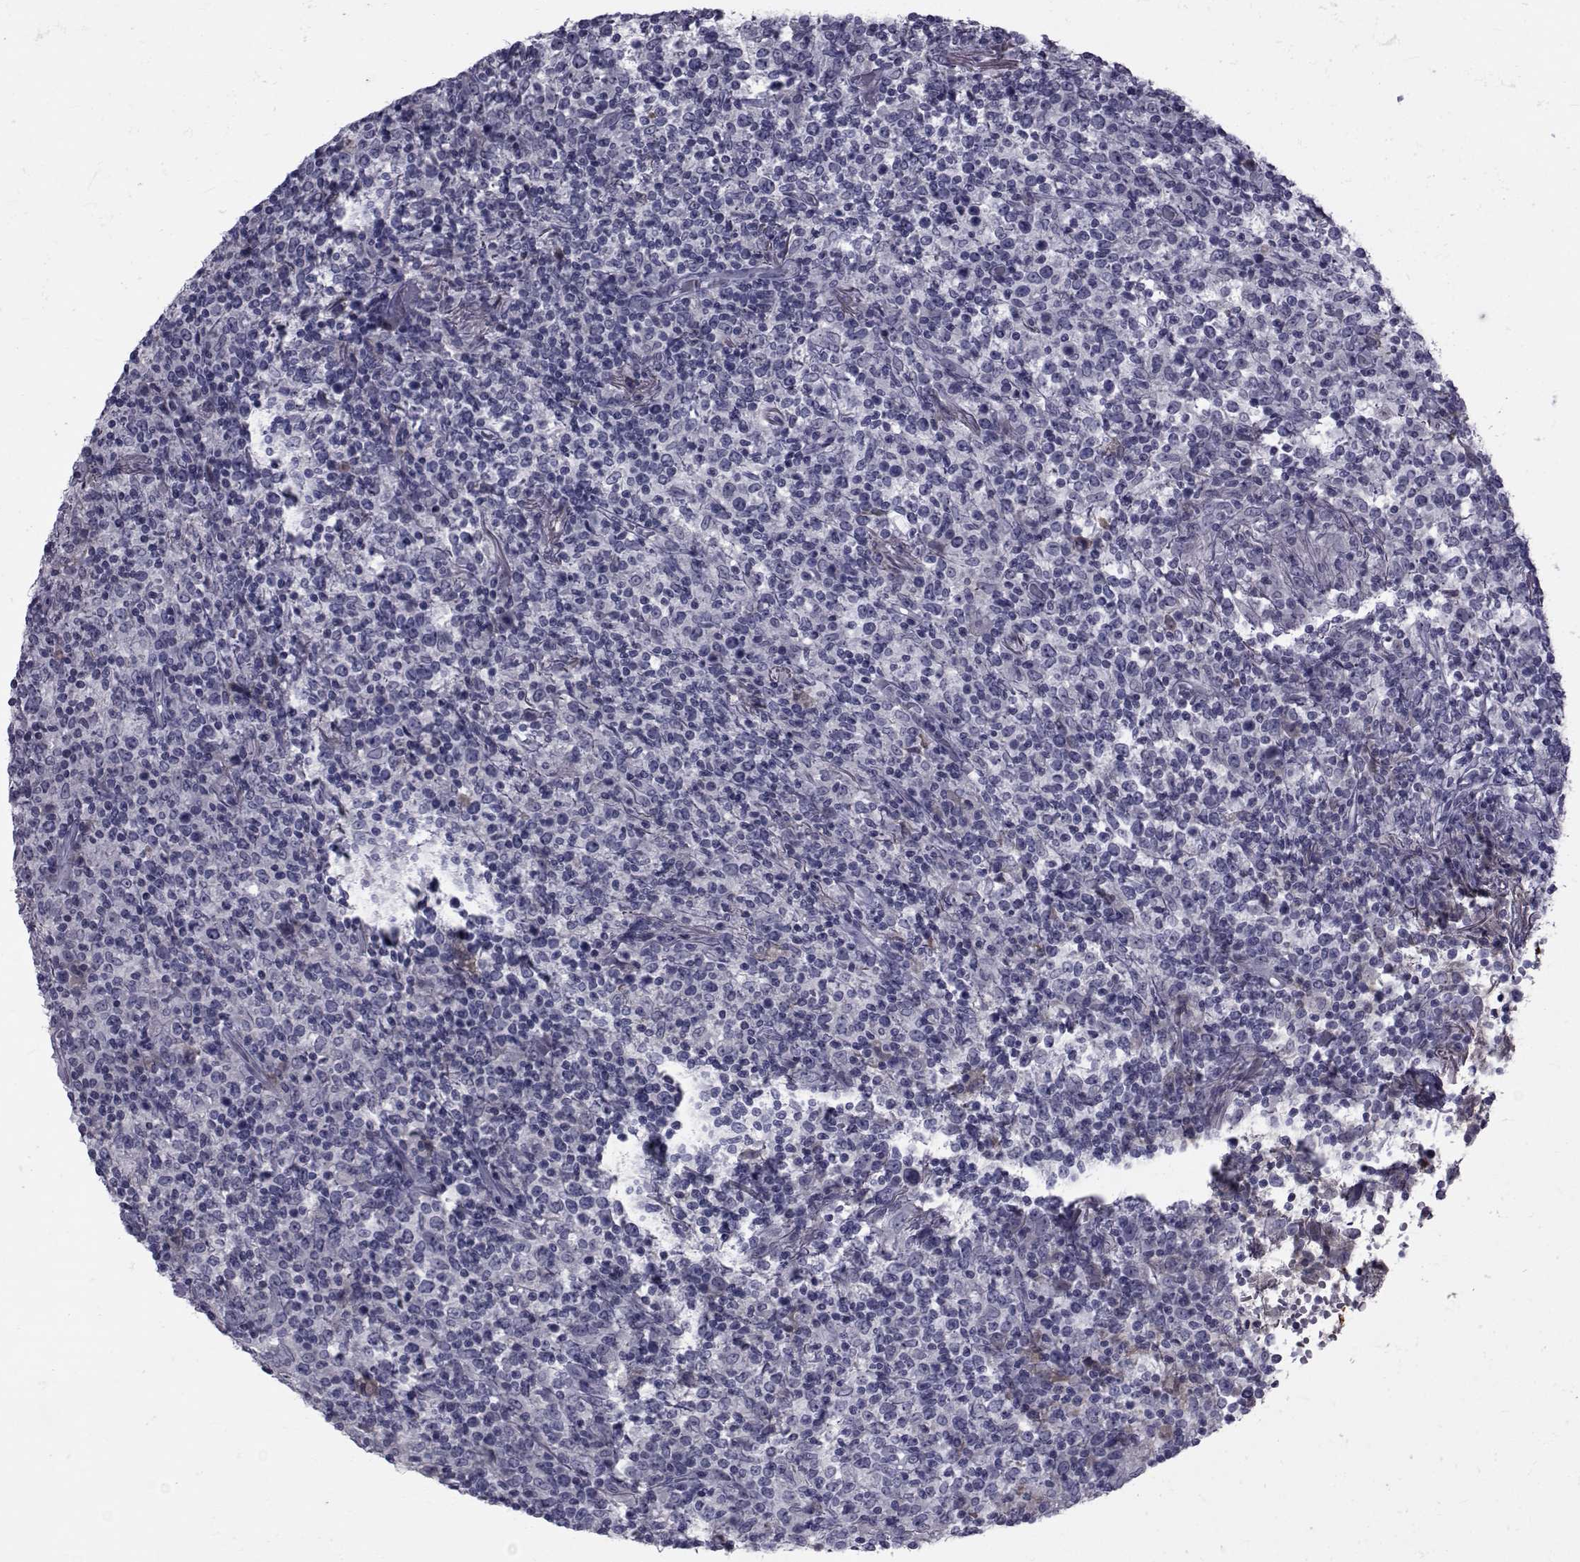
{"staining": {"intensity": "negative", "quantity": "none", "location": "none"}, "tissue": "lymphoma", "cell_type": "Tumor cells", "image_type": "cancer", "snomed": [{"axis": "morphology", "description": "Malignant lymphoma, non-Hodgkin's type, High grade"}, {"axis": "topography", "description": "Lung"}], "caption": "This is an immunohistochemistry (IHC) image of lymphoma. There is no staining in tumor cells.", "gene": "PAX2", "patient": {"sex": "male", "age": 79}}